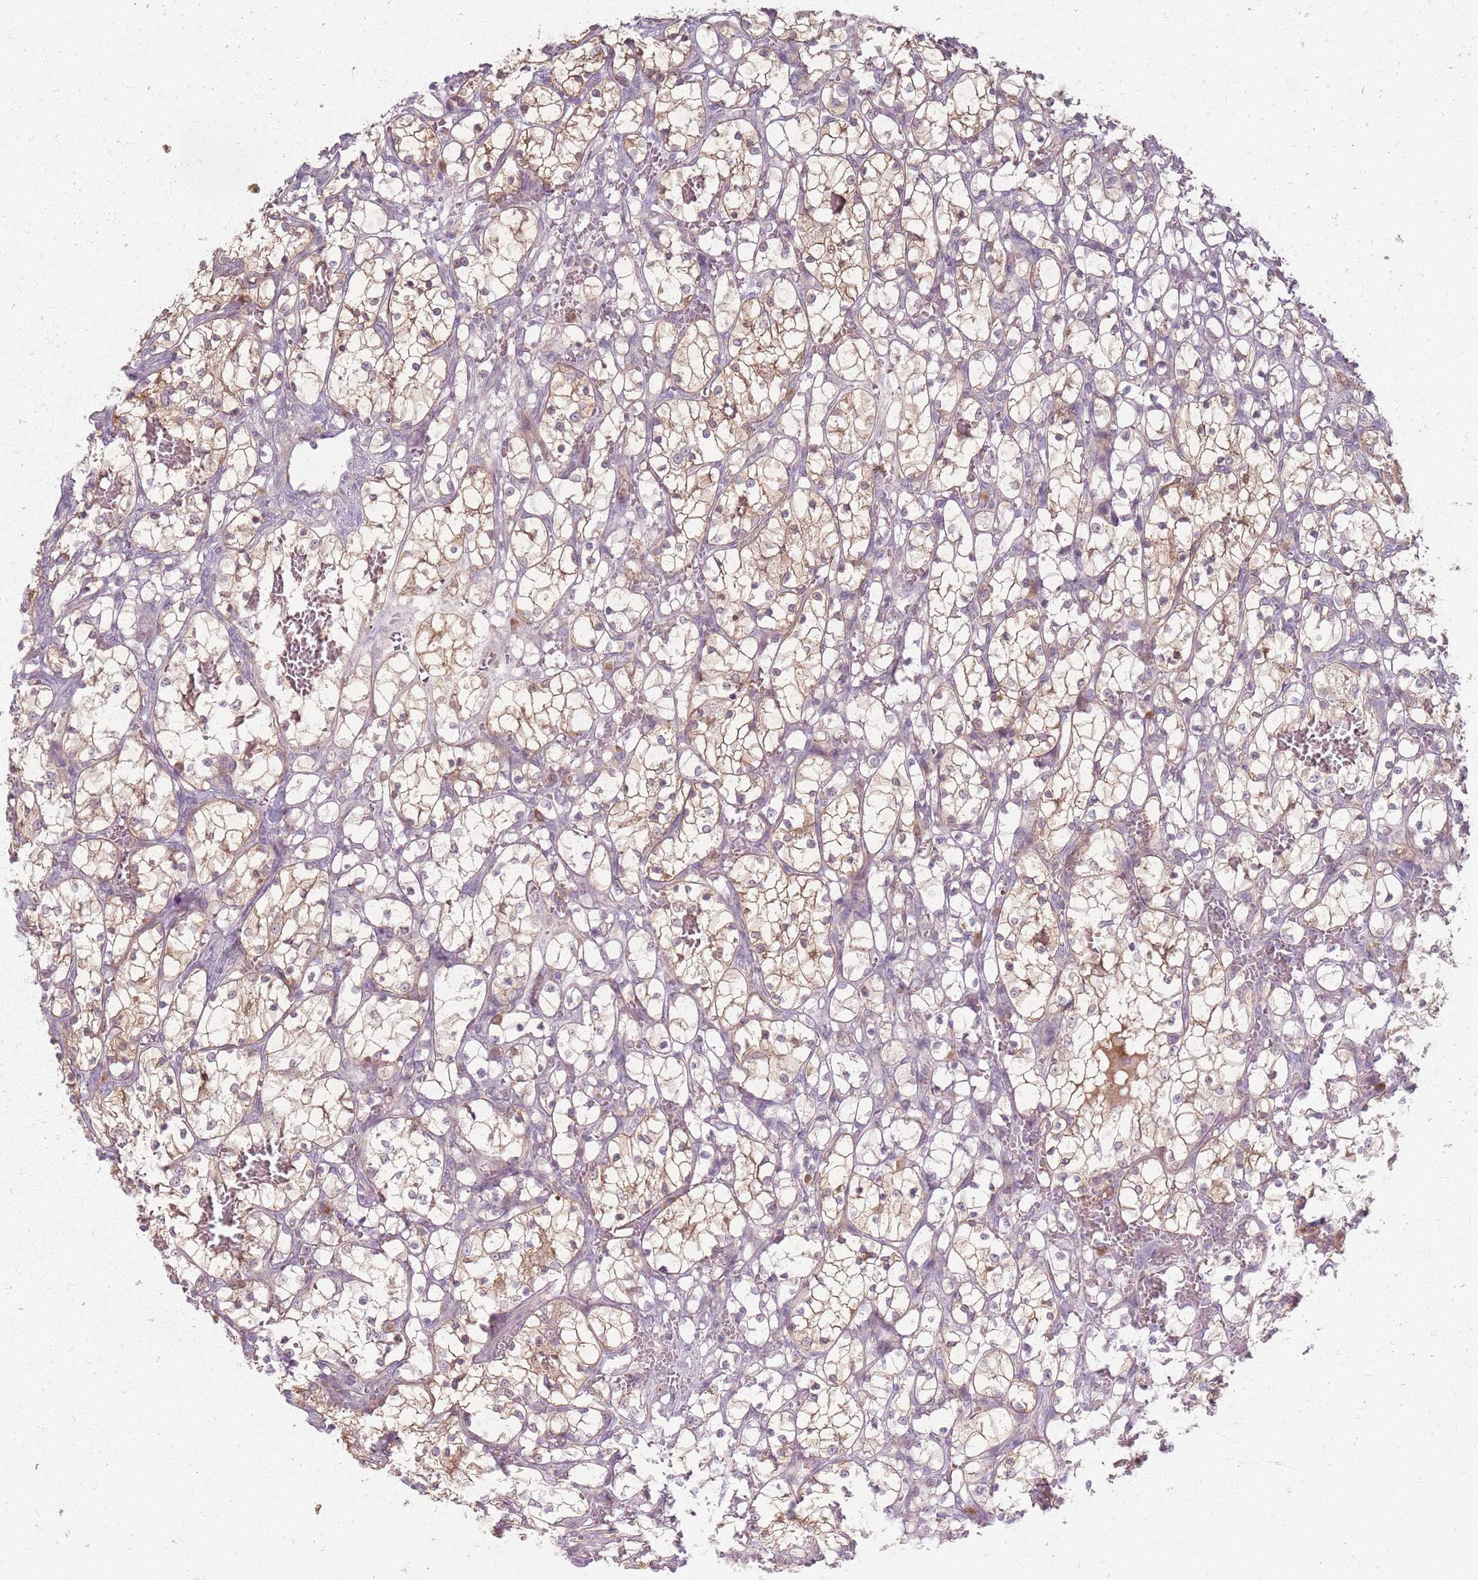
{"staining": {"intensity": "weak", "quantity": "25%-75%", "location": "cytoplasmic/membranous"}, "tissue": "renal cancer", "cell_type": "Tumor cells", "image_type": "cancer", "snomed": [{"axis": "morphology", "description": "Adenocarcinoma, NOS"}, {"axis": "topography", "description": "Kidney"}], "caption": "Human adenocarcinoma (renal) stained with a brown dye reveals weak cytoplasmic/membranous positive positivity in about 25%-75% of tumor cells.", "gene": "ZDHHC2", "patient": {"sex": "female", "age": 69}}